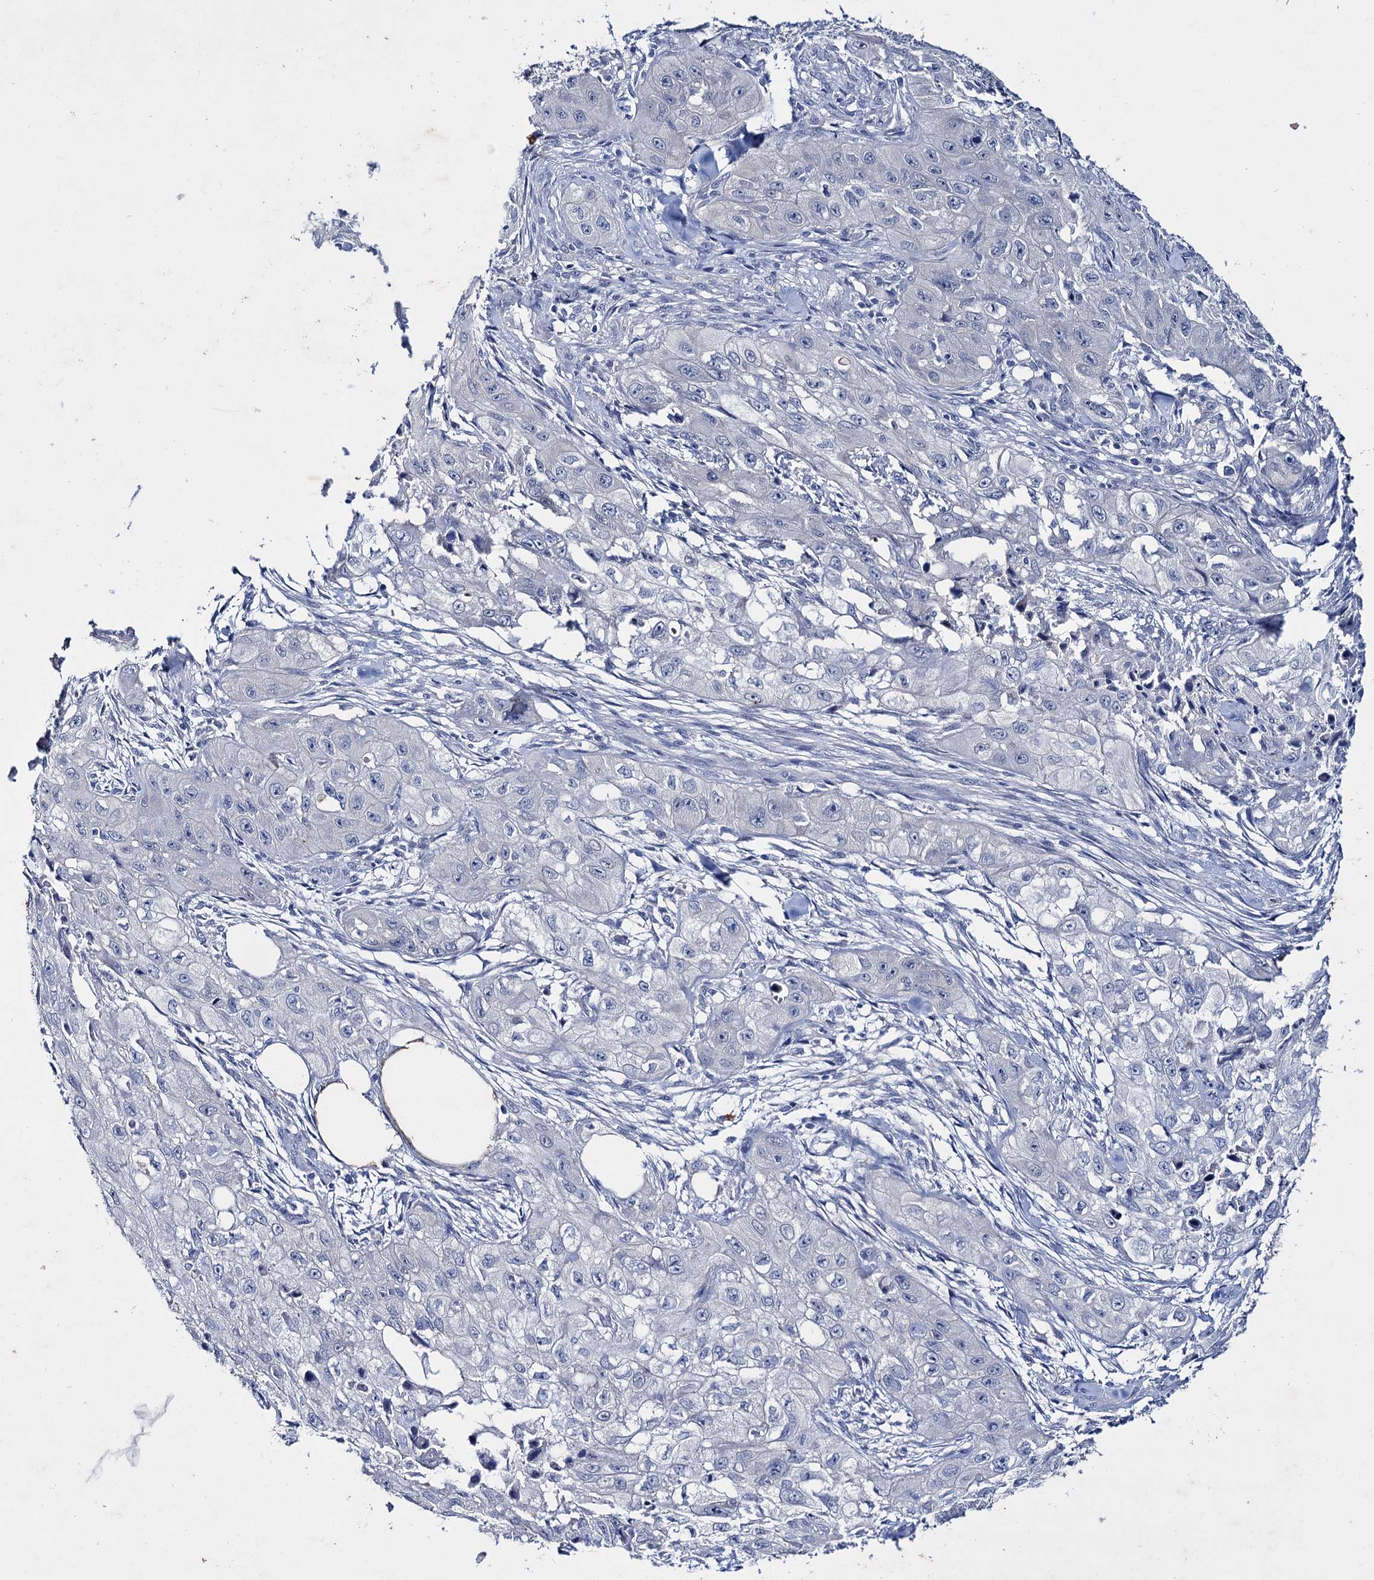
{"staining": {"intensity": "negative", "quantity": "none", "location": "none"}, "tissue": "skin cancer", "cell_type": "Tumor cells", "image_type": "cancer", "snomed": [{"axis": "morphology", "description": "Squamous cell carcinoma, NOS"}, {"axis": "topography", "description": "Skin"}, {"axis": "topography", "description": "Subcutis"}], "caption": "Tumor cells show no significant staining in squamous cell carcinoma (skin).", "gene": "LYZL4", "patient": {"sex": "male", "age": 73}}